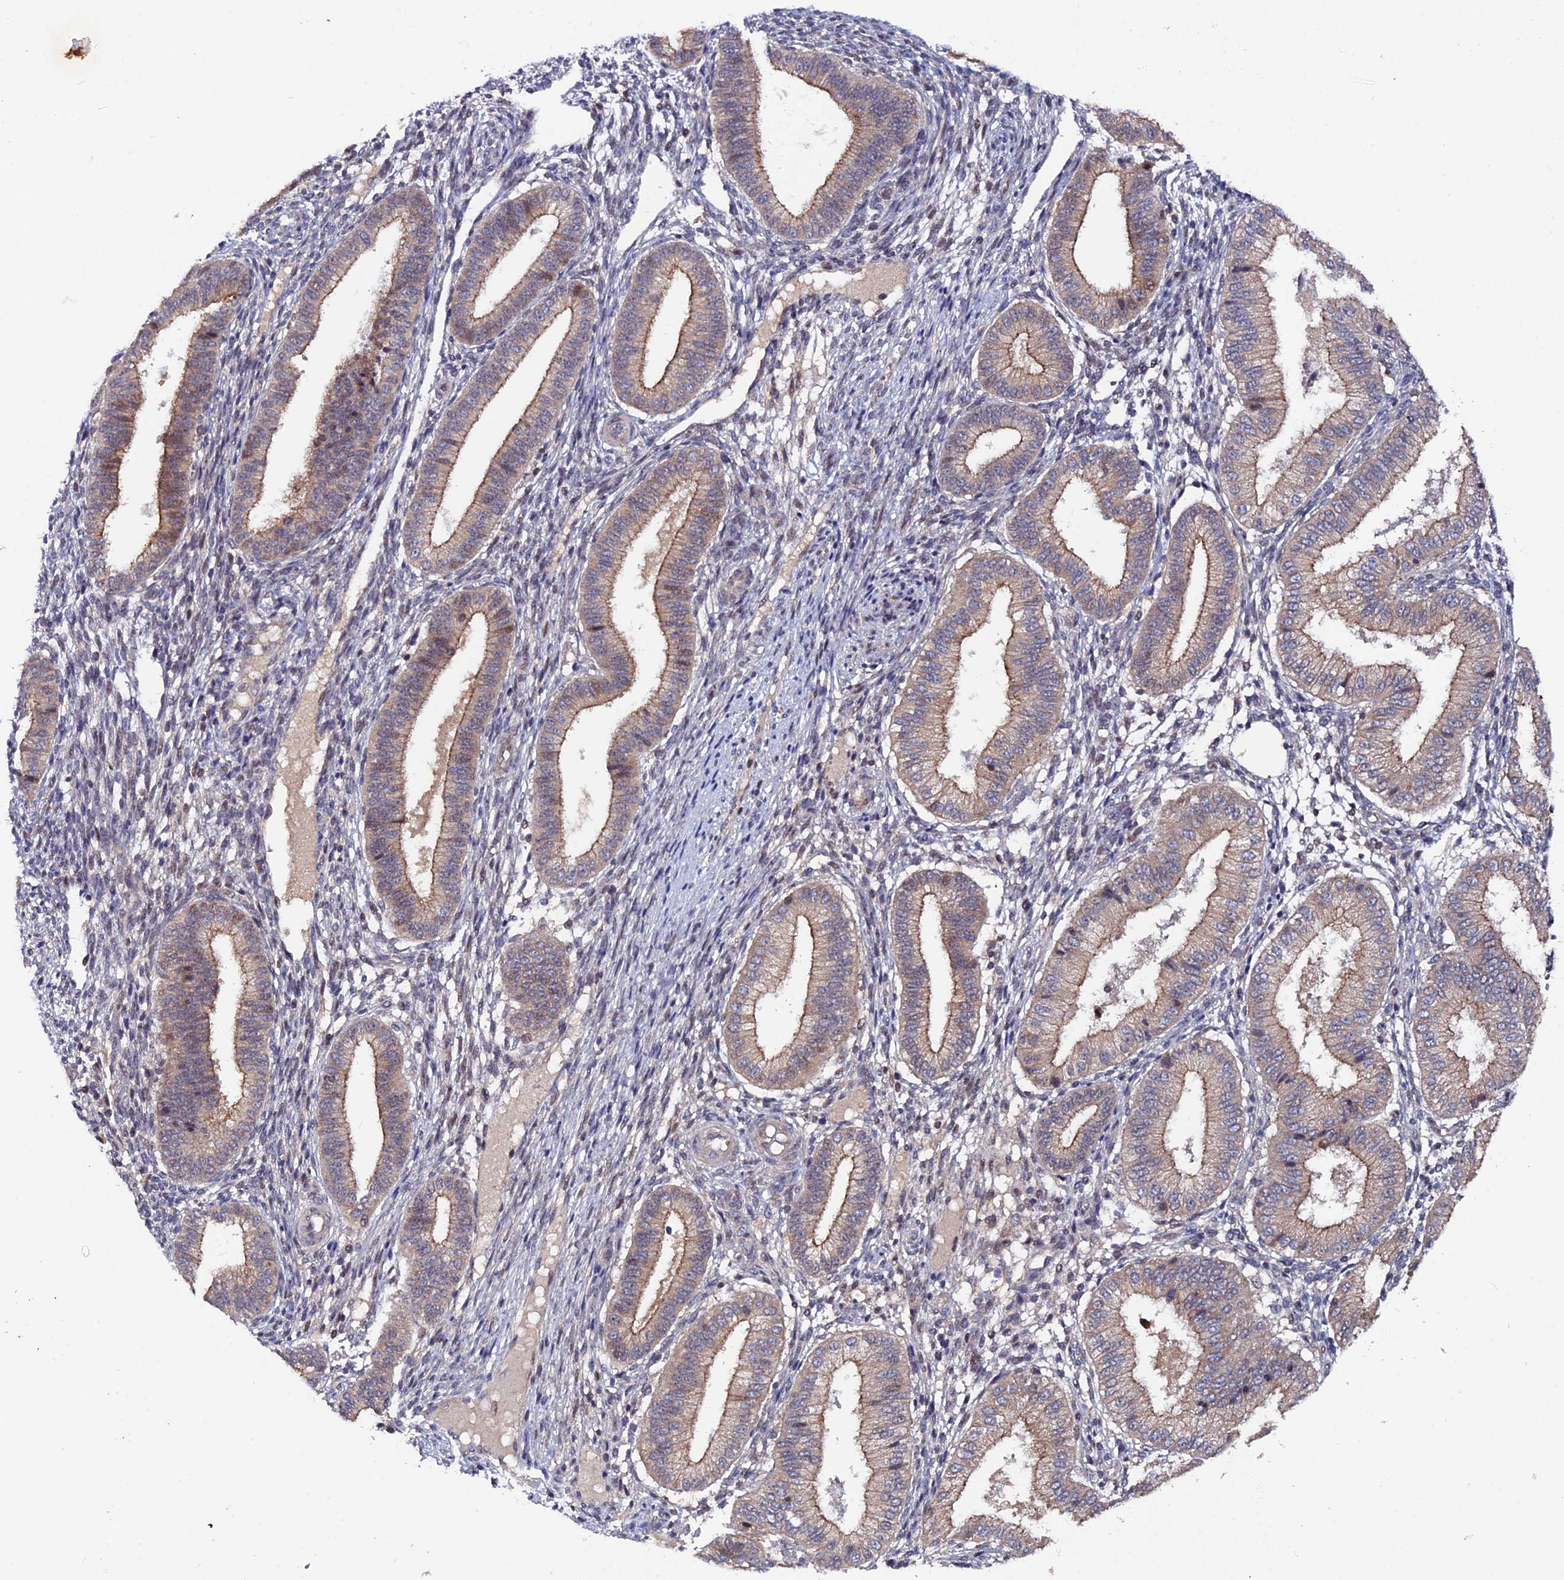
{"staining": {"intensity": "weak", "quantity": "25%-75%", "location": "nuclear"}, "tissue": "endometrium", "cell_type": "Cells in endometrial stroma", "image_type": "normal", "snomed": [{"axis": "morphology", "description": "Normal tissue, NOS"}, {"axis": "topography", "description": "Endometrium"}], "caption": "High-power microscopy captured an immunohistochemistry image of unremarkable endometrium, revealing weak nuclear staining in approximately 25%-75% of cells in endometrial stroma. (Stains: DAB (3,3'-diaminobenzidine) in brown, nuclei in blue, Microscopy: brightfield microscopy at high magnification).", "gene": "TMC5", "patient": {"sex": "female", "age": 39}}